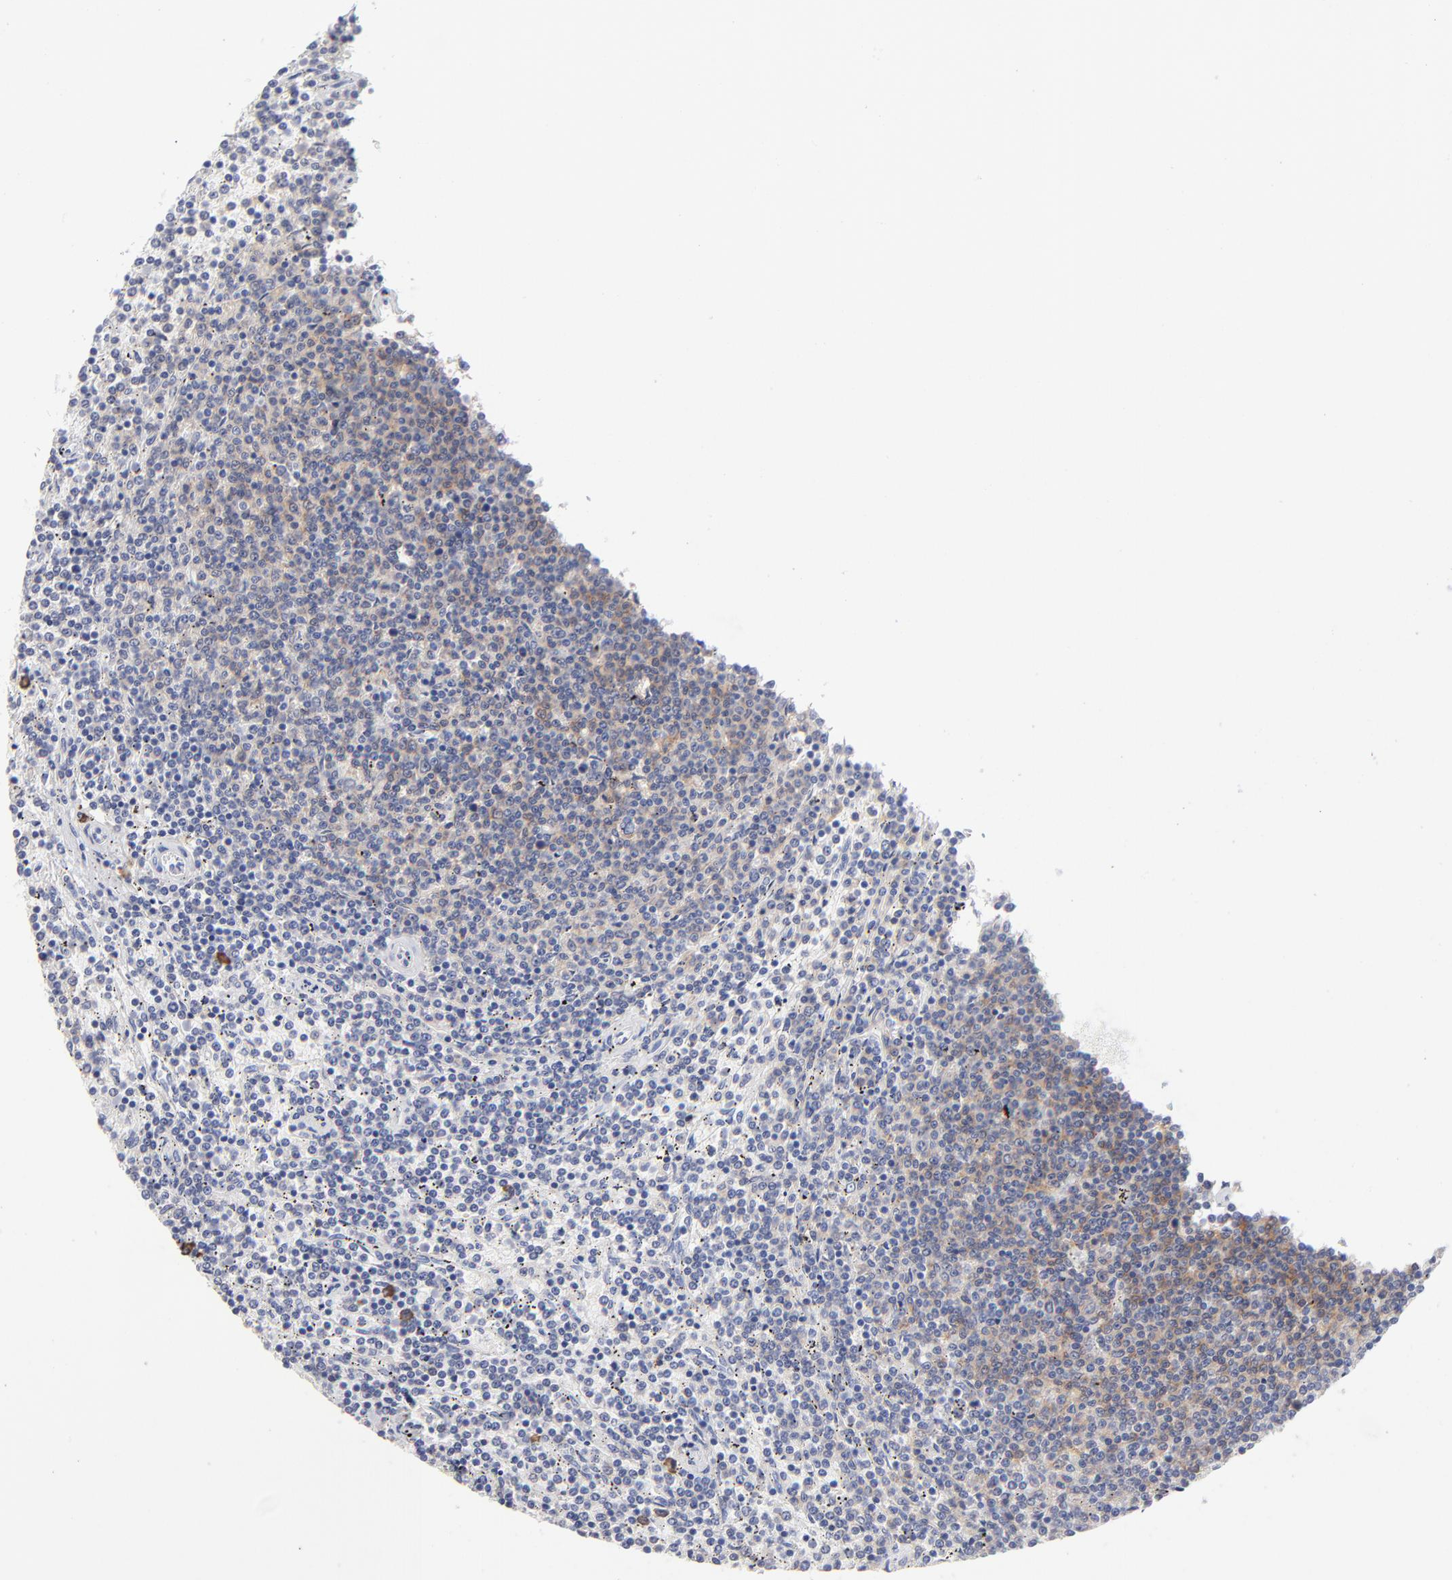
{"staining": {"intensity": "weak", "quantity": "25%-75%", "location": "cytoplasmic/membranous"}, "tissue": "lymphoma", "cell_type": "Tumor cells", "image_type": "cancer", "snomed": [{"axis": "morphology", "description": "Malignant lymphoma, non-Hodgkin's type, Low grade"}, {"axis": "topography", "description": "Spleen"}], "caption": "This photomicrograph demonstrates low-grade malignant lymphoma, non-Hodgkin's type stained with IHC to label a protein in brown. The cytoplasmic/membranous of tumor cells show weak positivity for the protein. Nuclei are counter-stained blue.", "gene": "LAT2", "patient": {"sex": "female", "age": 50}}